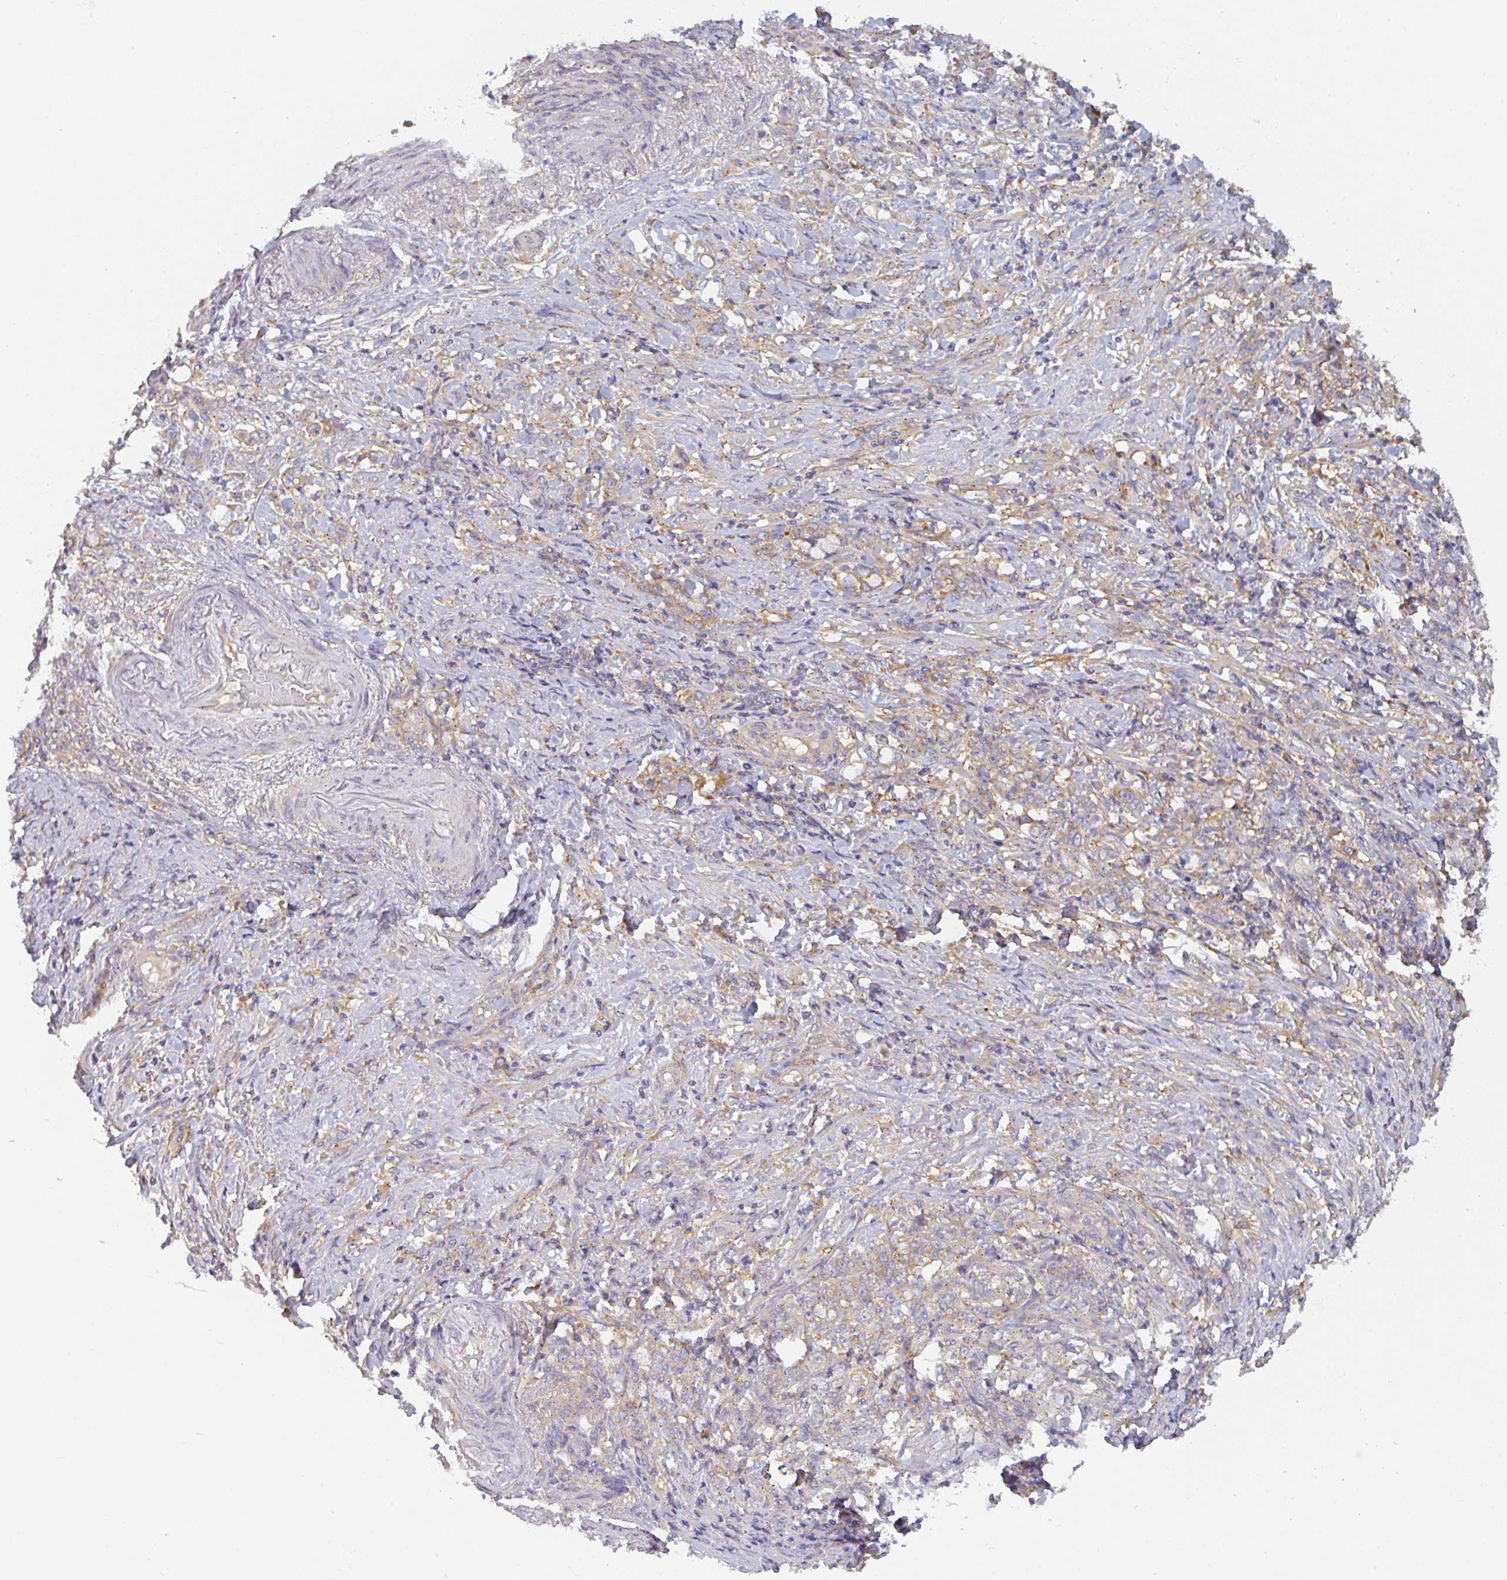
{"staining": {"intensity": "weak", "quantity": "25%-75%", "location": "cytoplasmic/membranous"}, "tissue": "stomach cancer", "cell_type": "Tumor cells", "image_type": "cancer", "snomed": [{"axis": "morphology", "description": "Adenocarcinoma, NOS"}, {"axis": "topography", "description": "Stomach"}], "caption": "Immunohistochemistry (IHC) of human stomach cancer (adenocarcinoma) reveals low levels of weak cytoplasmic/membranous staining in about 25%-75% of tumor cells.", "gene": "SNX5", "patient": {"sex": "female", "age": 79}}